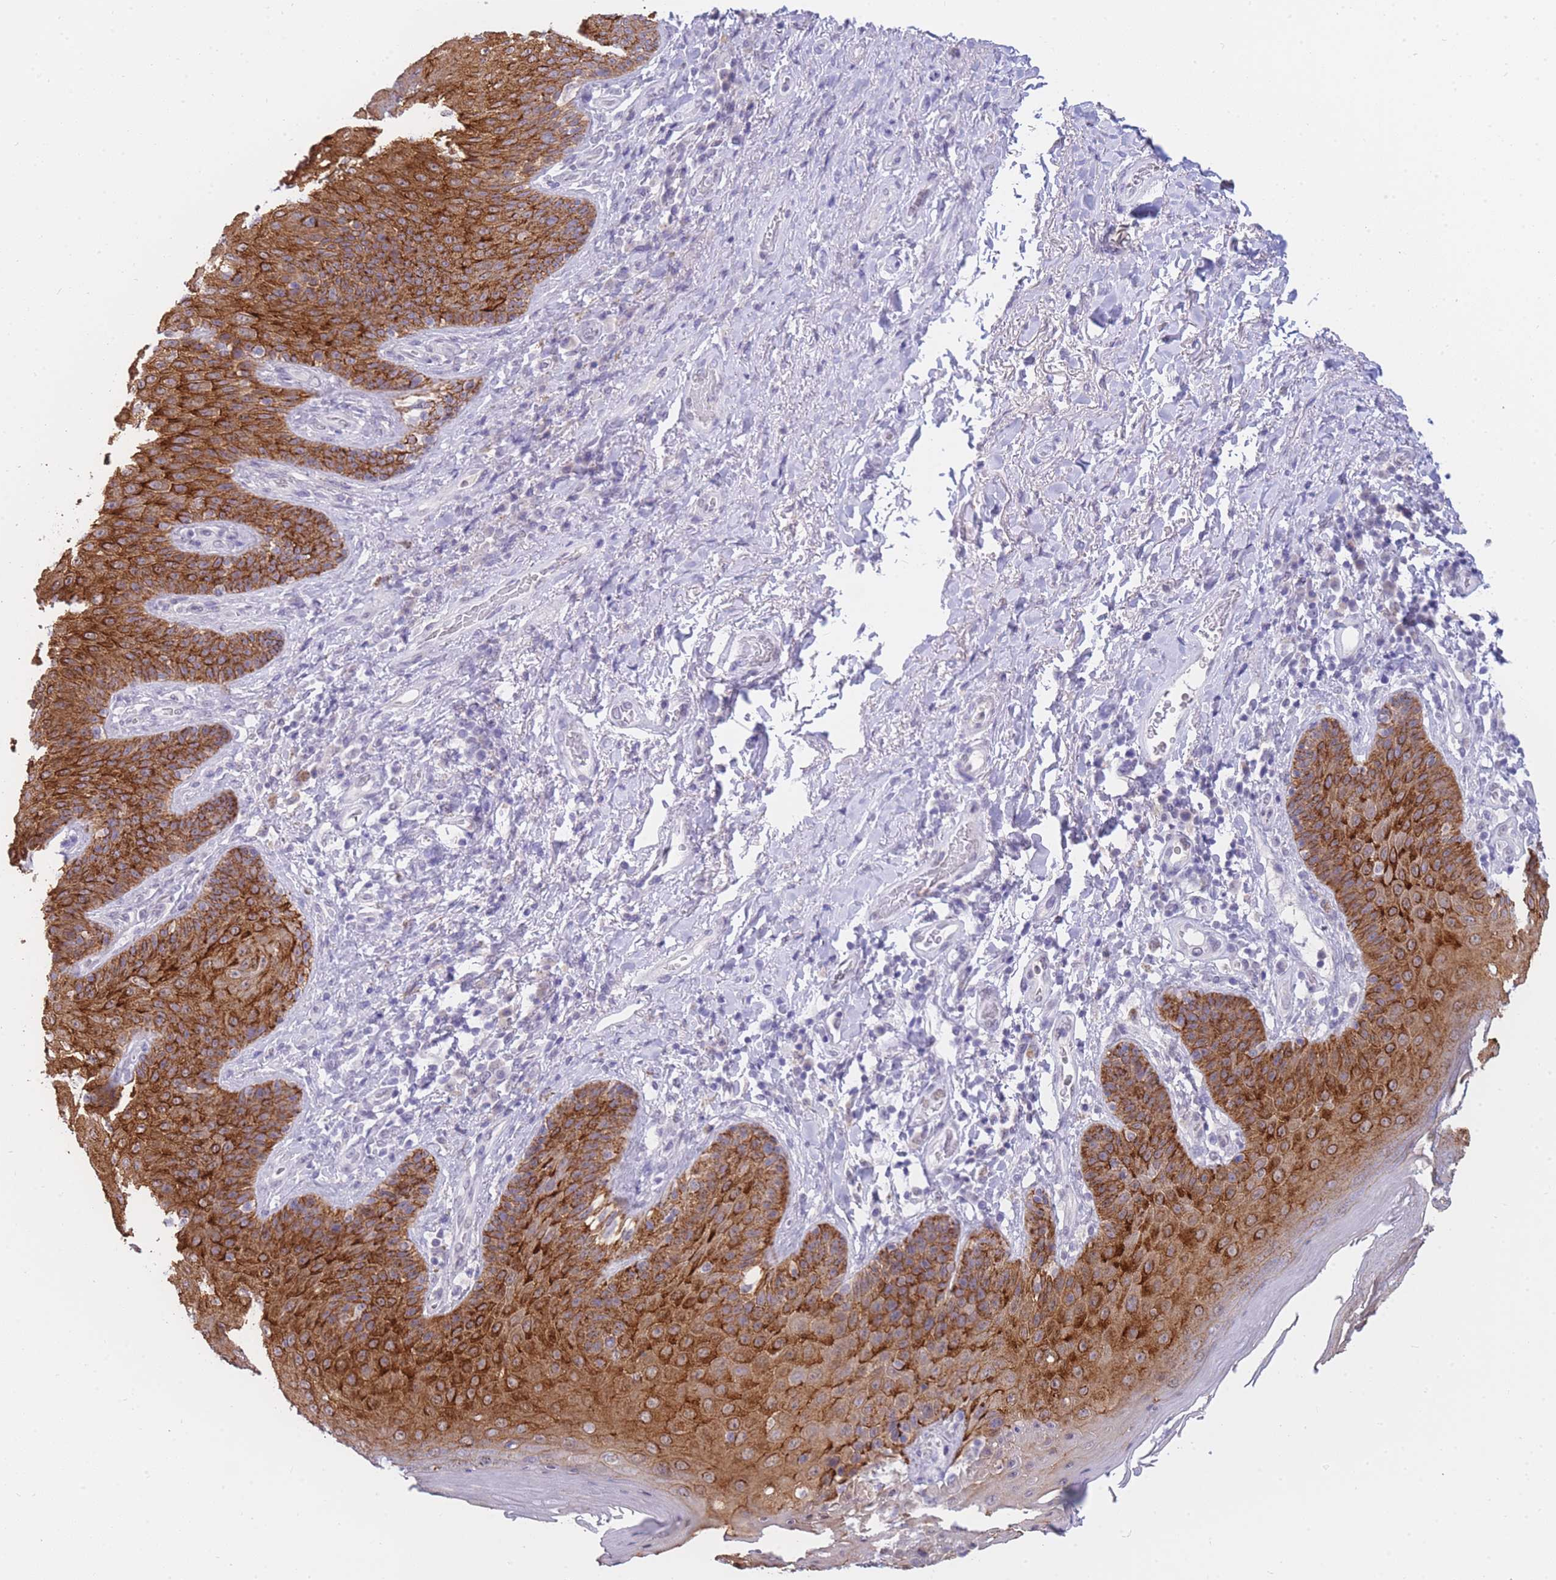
{"staining": {"intensity": "strong", "quantity": ">75%", "location": "cytoplasmic/membranous,nuclear"}, "tissue": "skin", "cell_type": "Epidermal cells", "image_type": "normal", "snomed": [{"axis": "morphology", "description": "Normal tissue, NOS"}, {"axis": "topography", "description": "Anal"}], "caption": "Strong cytoplasmic/membranous,nuclear protein positivity is present in approximately >75% of epidermal cells in skin.", "gene": "FRAT2", "patient": {"sex": "female", "age": 89}}